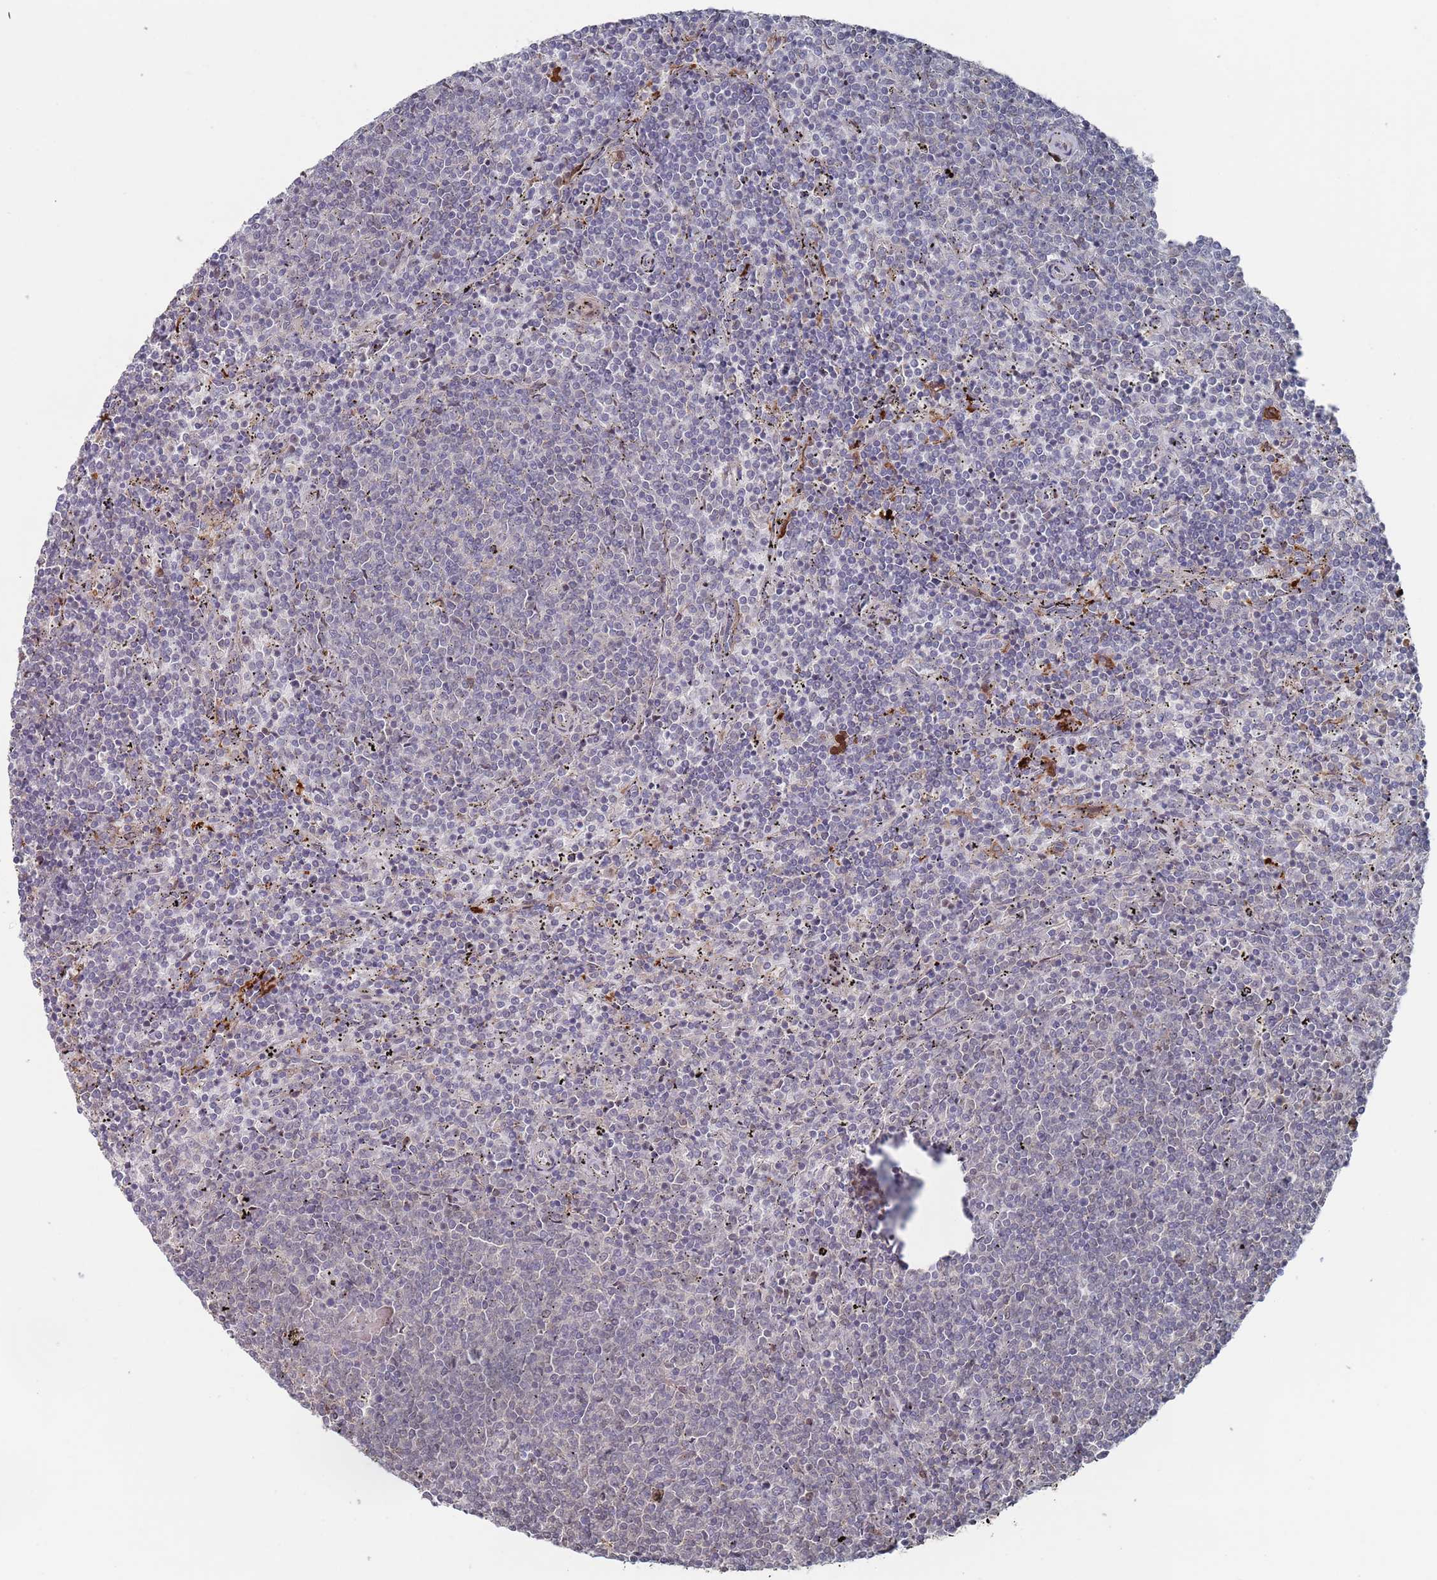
{"staining": {"intensity": "negative", "quantity": "none", "location": "none"}, "tissue": "lymphoma", "cell_type": "Tumor cells", "image_type": "cancer", "snomed": [{"axis": "morphology", "description": "Malignant lymphoma, non-Hodgkin's type, Low grade"}, {"axis": "topography", "description": "Spleen"}], "caption": "DAB immunohistochemical staining of human lymphoma demonstrates no significant staining in tumor cells.", "gene": "DGKD", "patient": {"sex": "female", "age": 50}}